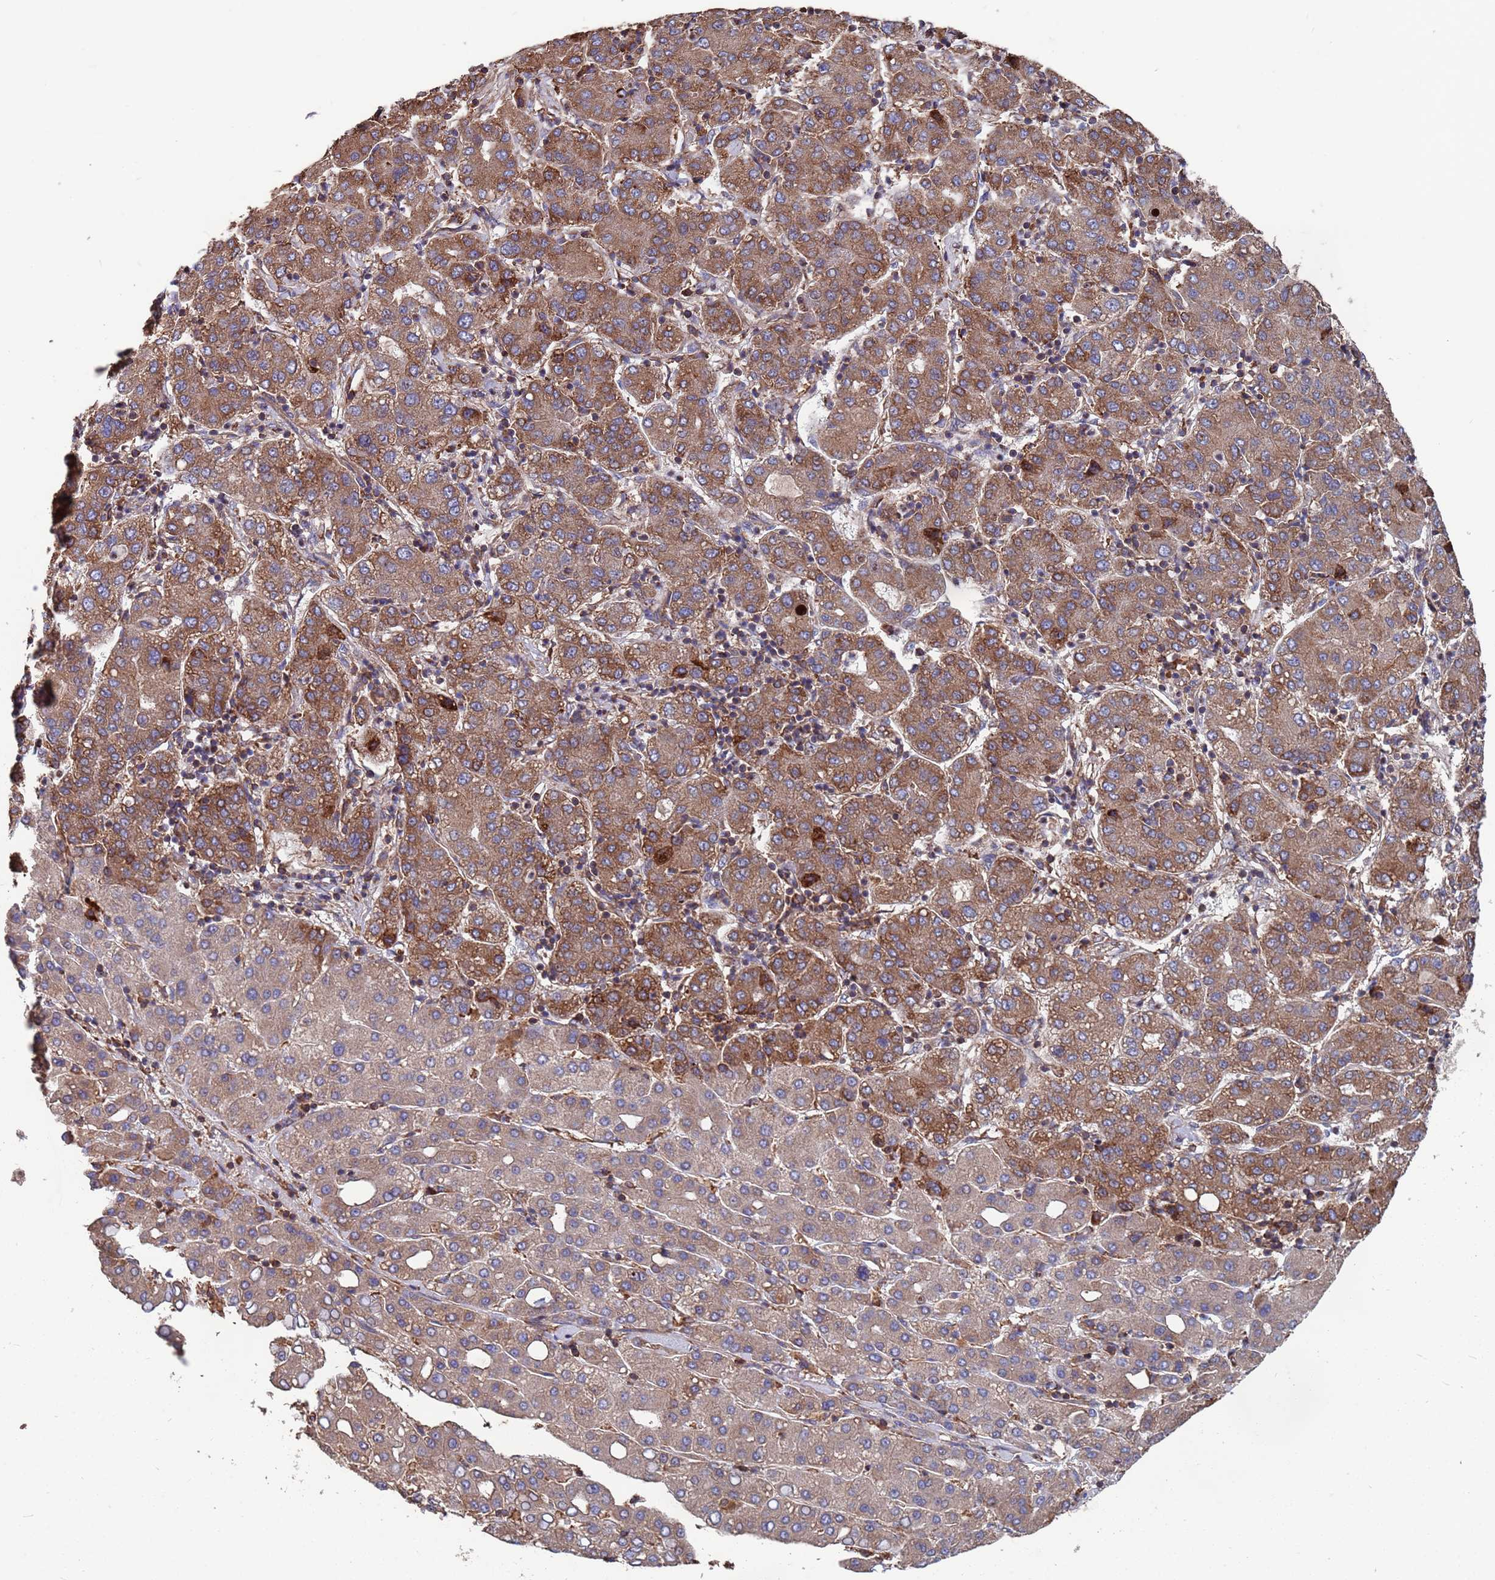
{"staining": {"intensity": "moderate", "quantity": ">75%", "location": "cytoplasmic/membranous"}, "tissue": "liver cancer", "cell_type": "Tumor cells", "image_type": "cancer", "snomed": [{"axis": "morphology", "description": "Carcinoma, Hepatocellular, NOS"}, {"axis": "topography", "description": "Liver"}], "caption": "Liver cancer (hepatocellular carcinoma) tissue exhibits moderate cytoplasmic/membranous expression in about >75% of tumor cells", "gene": "PYCR1", "patient": {"sex": "male", "age": 65}}